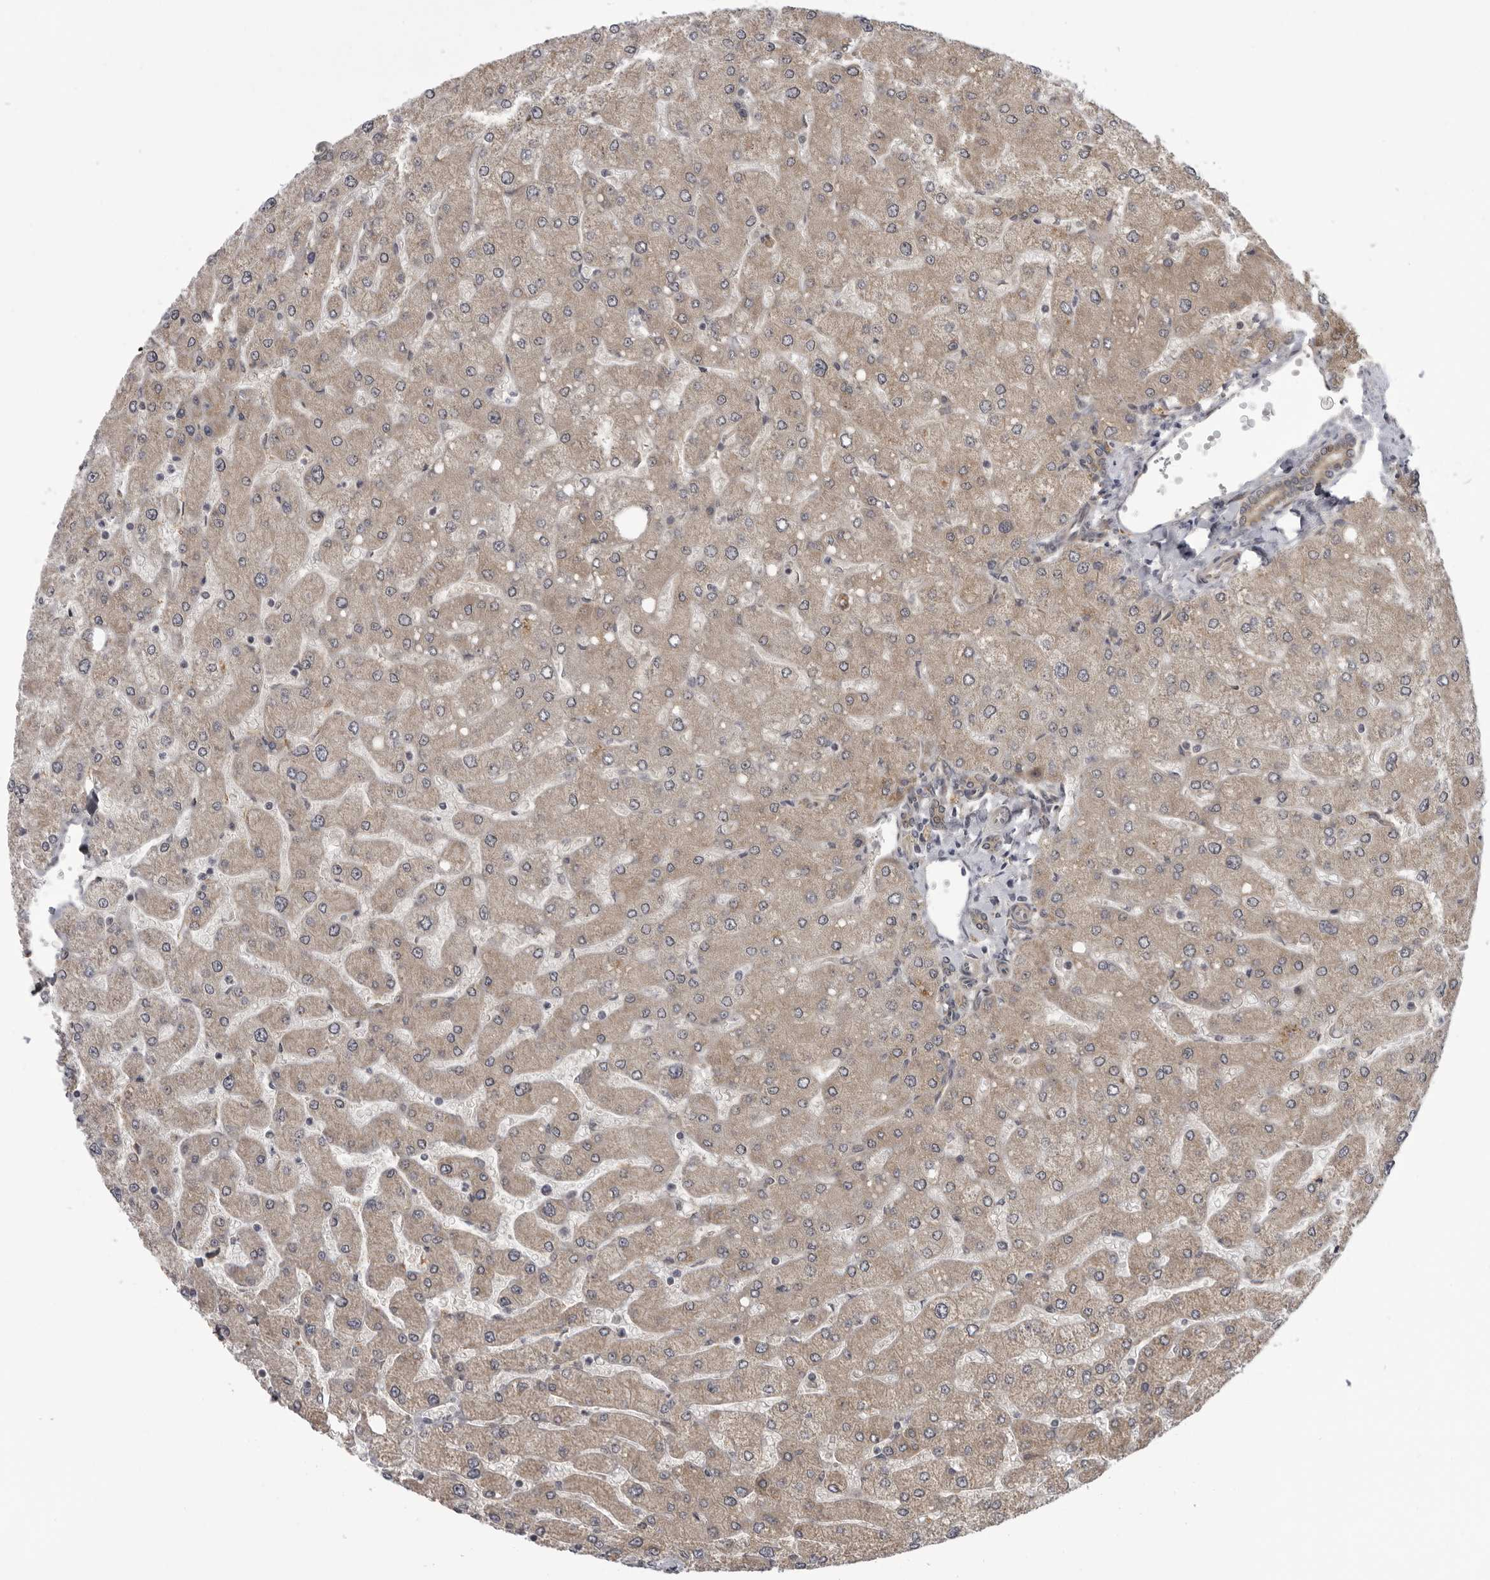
{"staining": {"intensity": "negative", "quantity": "none", "location": "none"}, "tissue": "liver", "cell_type": "Cholangiocytes", "image_type": "normal", "snomed": [{"axis": "morphology", "description": "Normal tissue, NOS"}, {"axis": "topography", "description": "Liver"}], "caption": "Liver stained for a protein using IHC displays no expression cholangiocytes.", "gene": "DNAH14", "patient": {"sex": "male", "age": 55}}